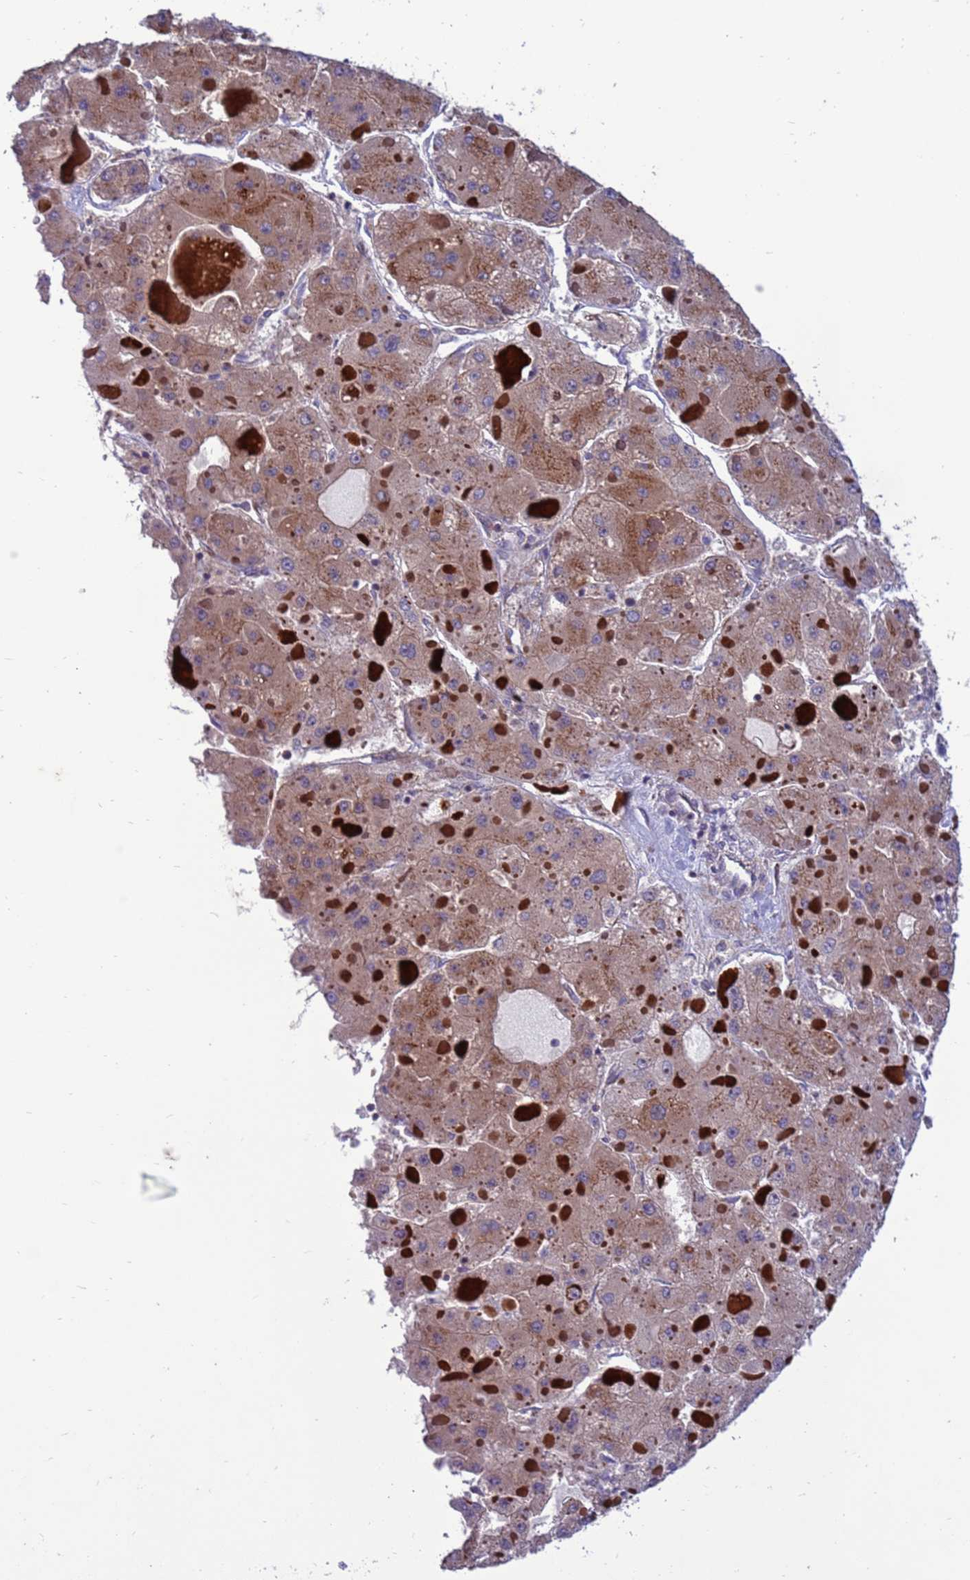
{"staining": {"intensity": "moderate", "quantity": ">75%", "location": "cytoplasmic/membranous"}, "tissue": "liver cancer", "cell_type": "Tumor cells", "image_type": "cancer", "snomed": [{"axis": "morphology", "description": "Carcinoma, Hepatocellular, NOS"}, {"axis": "topography", "description": "Liver"}], "caption": "Protein staining of liver cancer tissue demonstrates moderate cytoplasmic/membranous staining in about >75% of tumor cells.", "gene": "ZC3HAV1", "patient": {"sex": "female", "age": 73}}